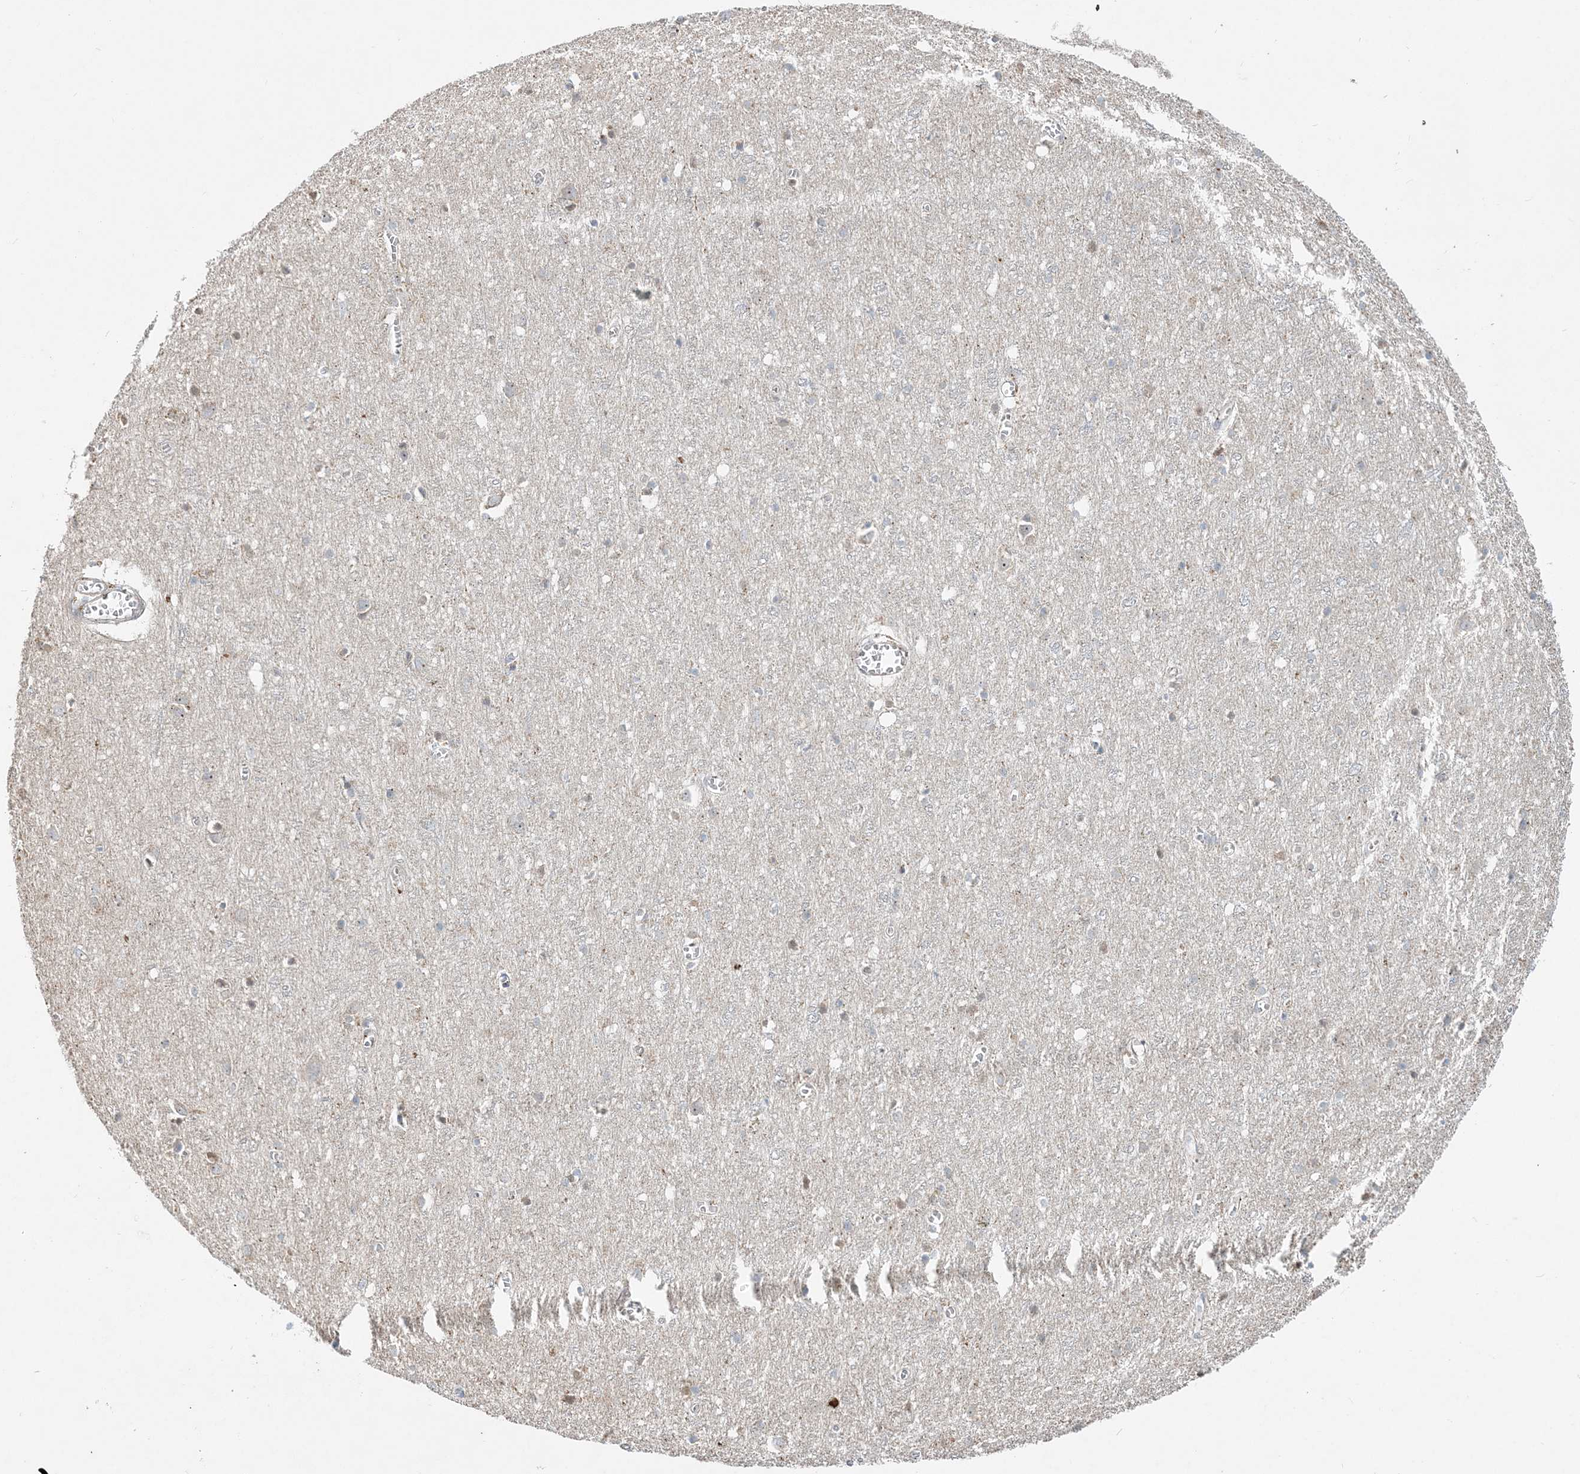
{"staining": {"intensity": "negative", "quantity": "none", "location": "none"}, "tissue": "cerebral cortex", "cell_type": "Endothelial cells", "image_type": "normal", "snomed": [{"axis": "morphology", "description": "Normal tissue, NOS"}, {"axis": "topography", "description": "Cerebral cortex"}], "caption": "Human cerebral cortex stained for a protein using IHC displays no positivity in endothelial cells.", "gene": "CXXC5", "patient": {"sex": "female", "age": 64}}